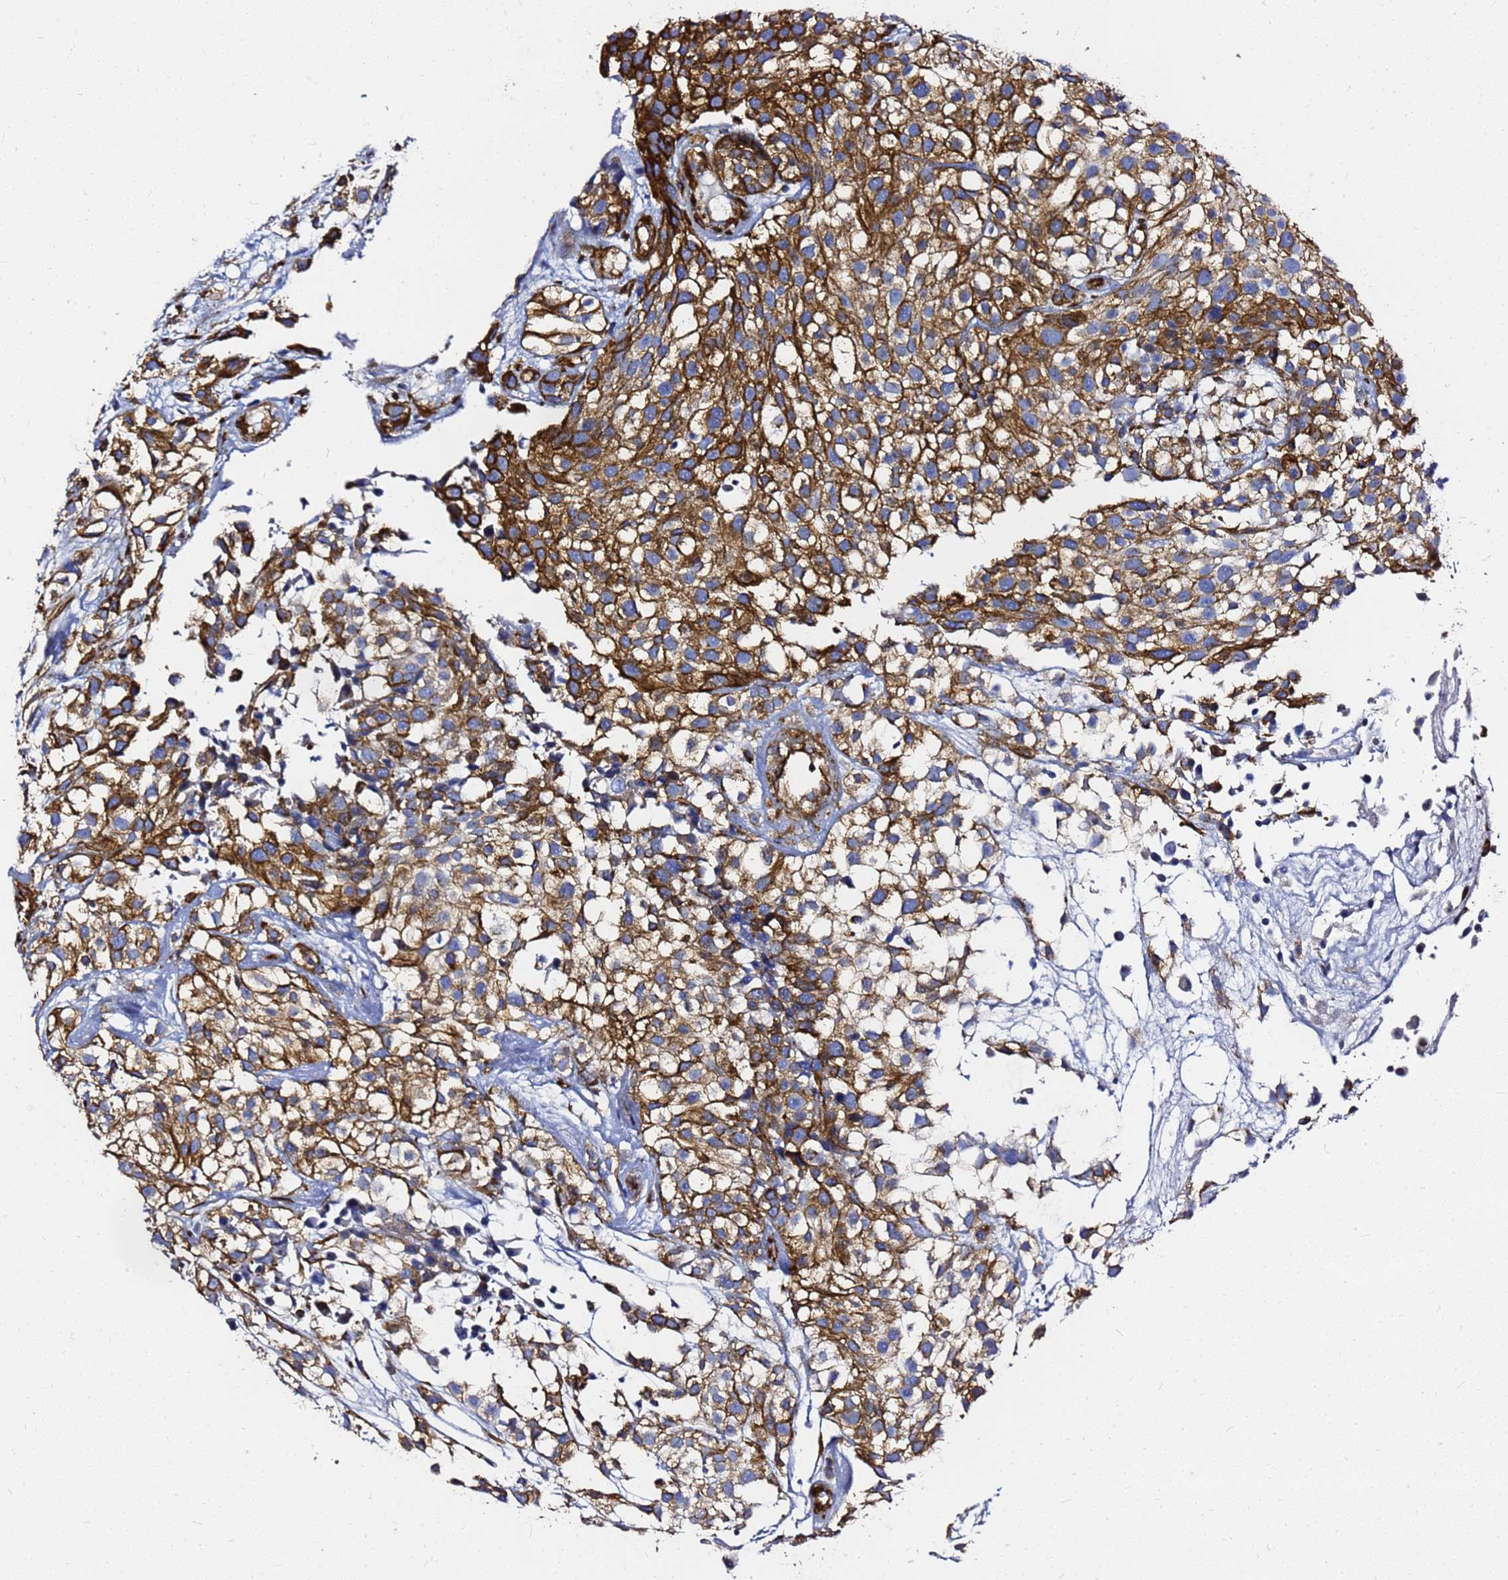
{"staining": {"intensity": "strong", "quantity": ">75%", "location": "cytoplasmic/membranous"}, "tissue": "urothelial cancer", "cell_type": "Tumor cells", "image_type": "cancer", "snomed": [{"axis": "morphology", "description": "Urothelial carcinoma, High grade"}, {"axis": "topography", "description": "Urinary bladder"}], "caption": "Strong cytoplasmic/membranous protein positivity is appreciated in about >75% of tumor cells in urothelial cancer. The staining is performed using DAB brown chromogen to label protein expression. The nuclei are counter-stained blue using hematoxylin.", "gene": "TUBA8", "patient": {"sex": "male", "age": 56}}